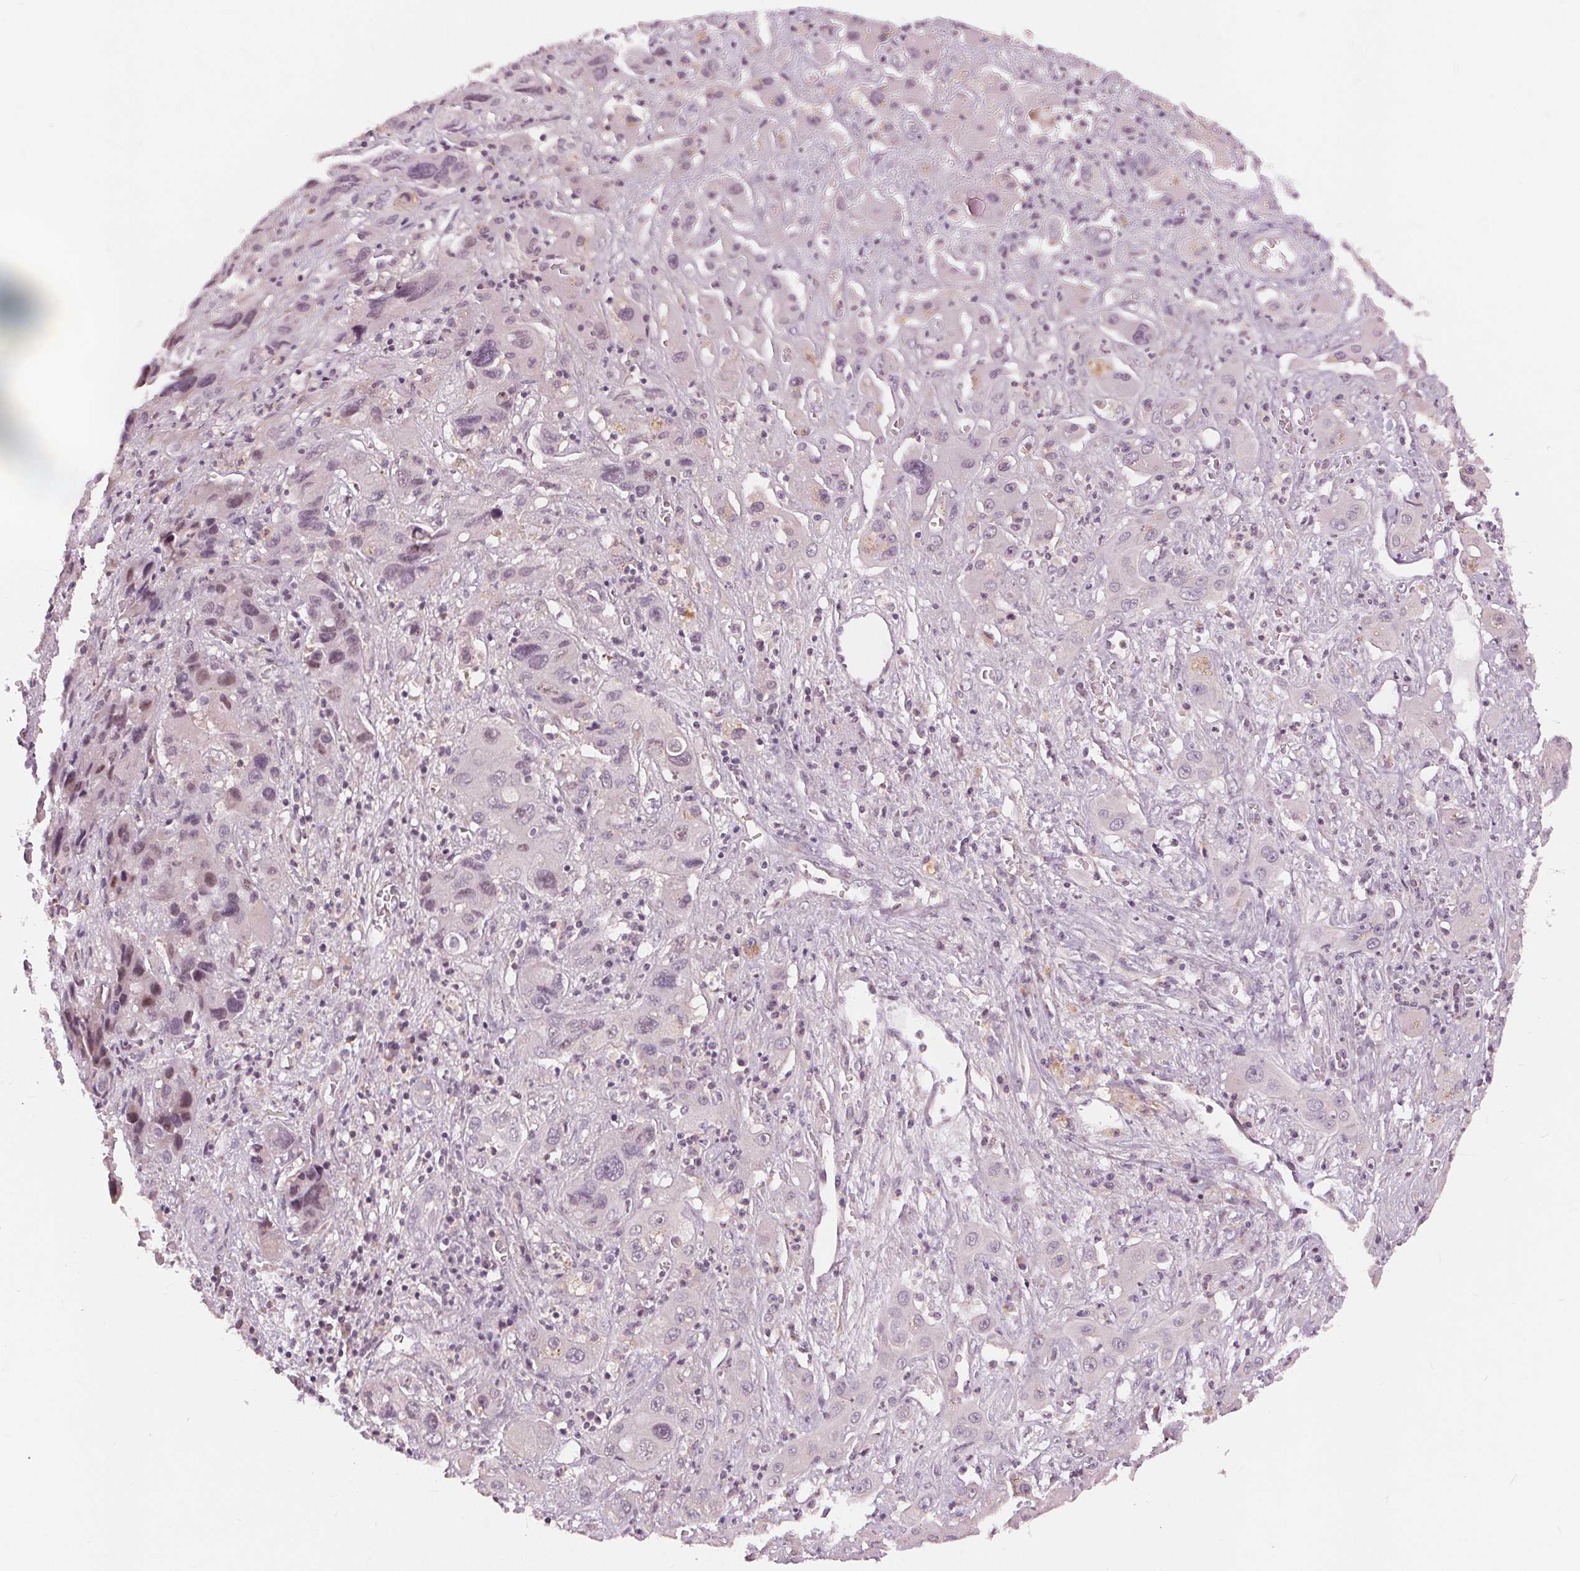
{"staining": {"intensity": "negative", "quantity": "none", "location": "none"}, "tissue": "liver cancer", "cell_type": "Tumor cells", "image_type": "cancer", "snomed": [{"axis": "morphology", "description": "Cholangiocarcinoma"}, {"axis": "topography", "description": "Liver"}], "caption": "DAB immunohistochemical staining of human liver cancer (cholangiocarcinoma) shows no significant expression in tumor cells.", "gene": "SLC34A1", "patient": {"sex": "male", "age": 67}}